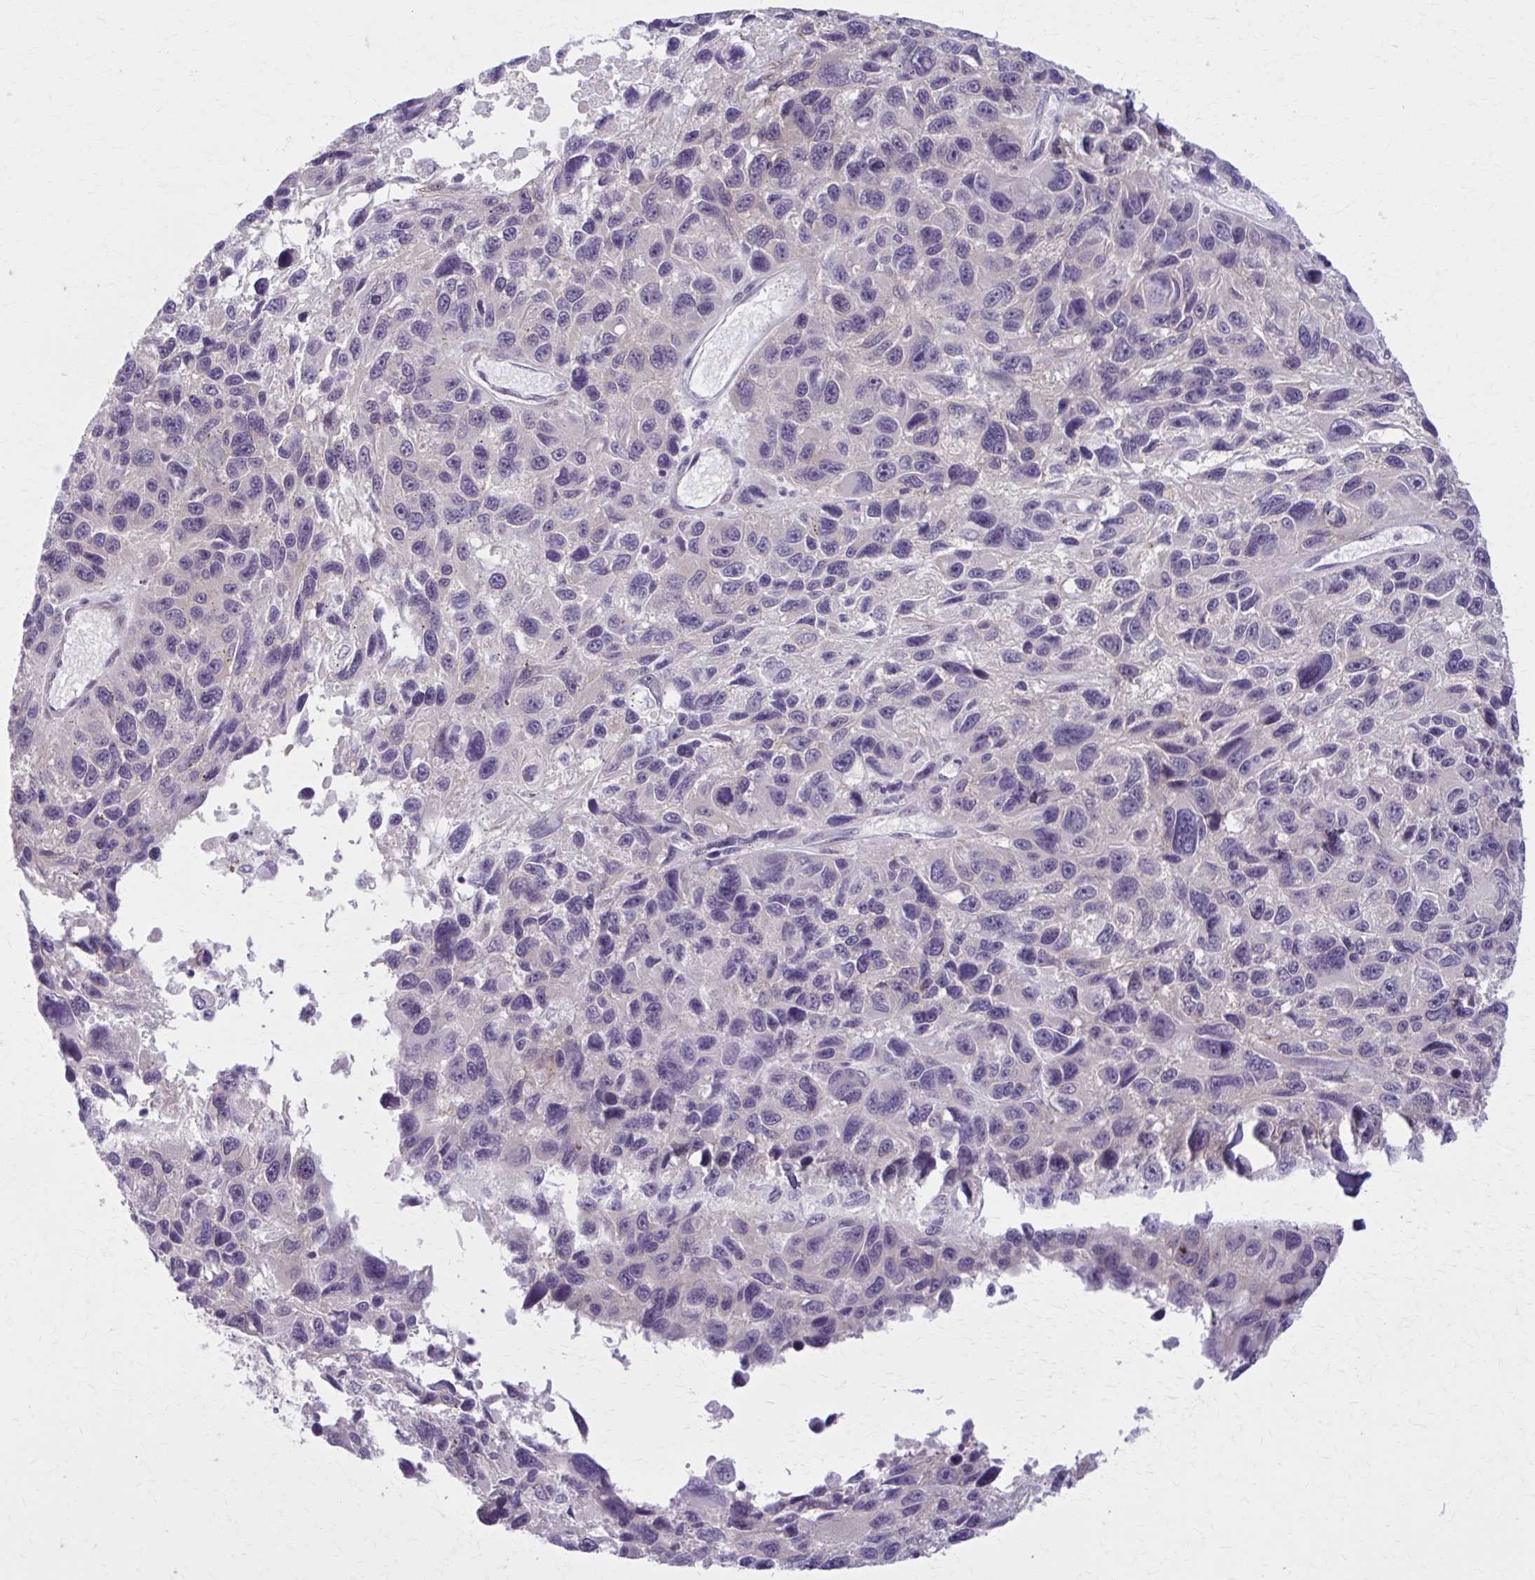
{"staining": {"intensity": "negative", "quantity": "none", "location": "none"}, "tissue": "melanoma", "cell_type": "Tumor cells", "image_type": "cancer", "snomed": [{"axis": "morphology", "description": "Malignant melanoma, NOS"}, {"axis": "topography", "description": "Skin"}], "caption": "A photomicrograph of human malignant melanoma is negative for staining in tumor cells.", "gene": "NUMBL", "patient": {"sex": "male", "age": 53}}